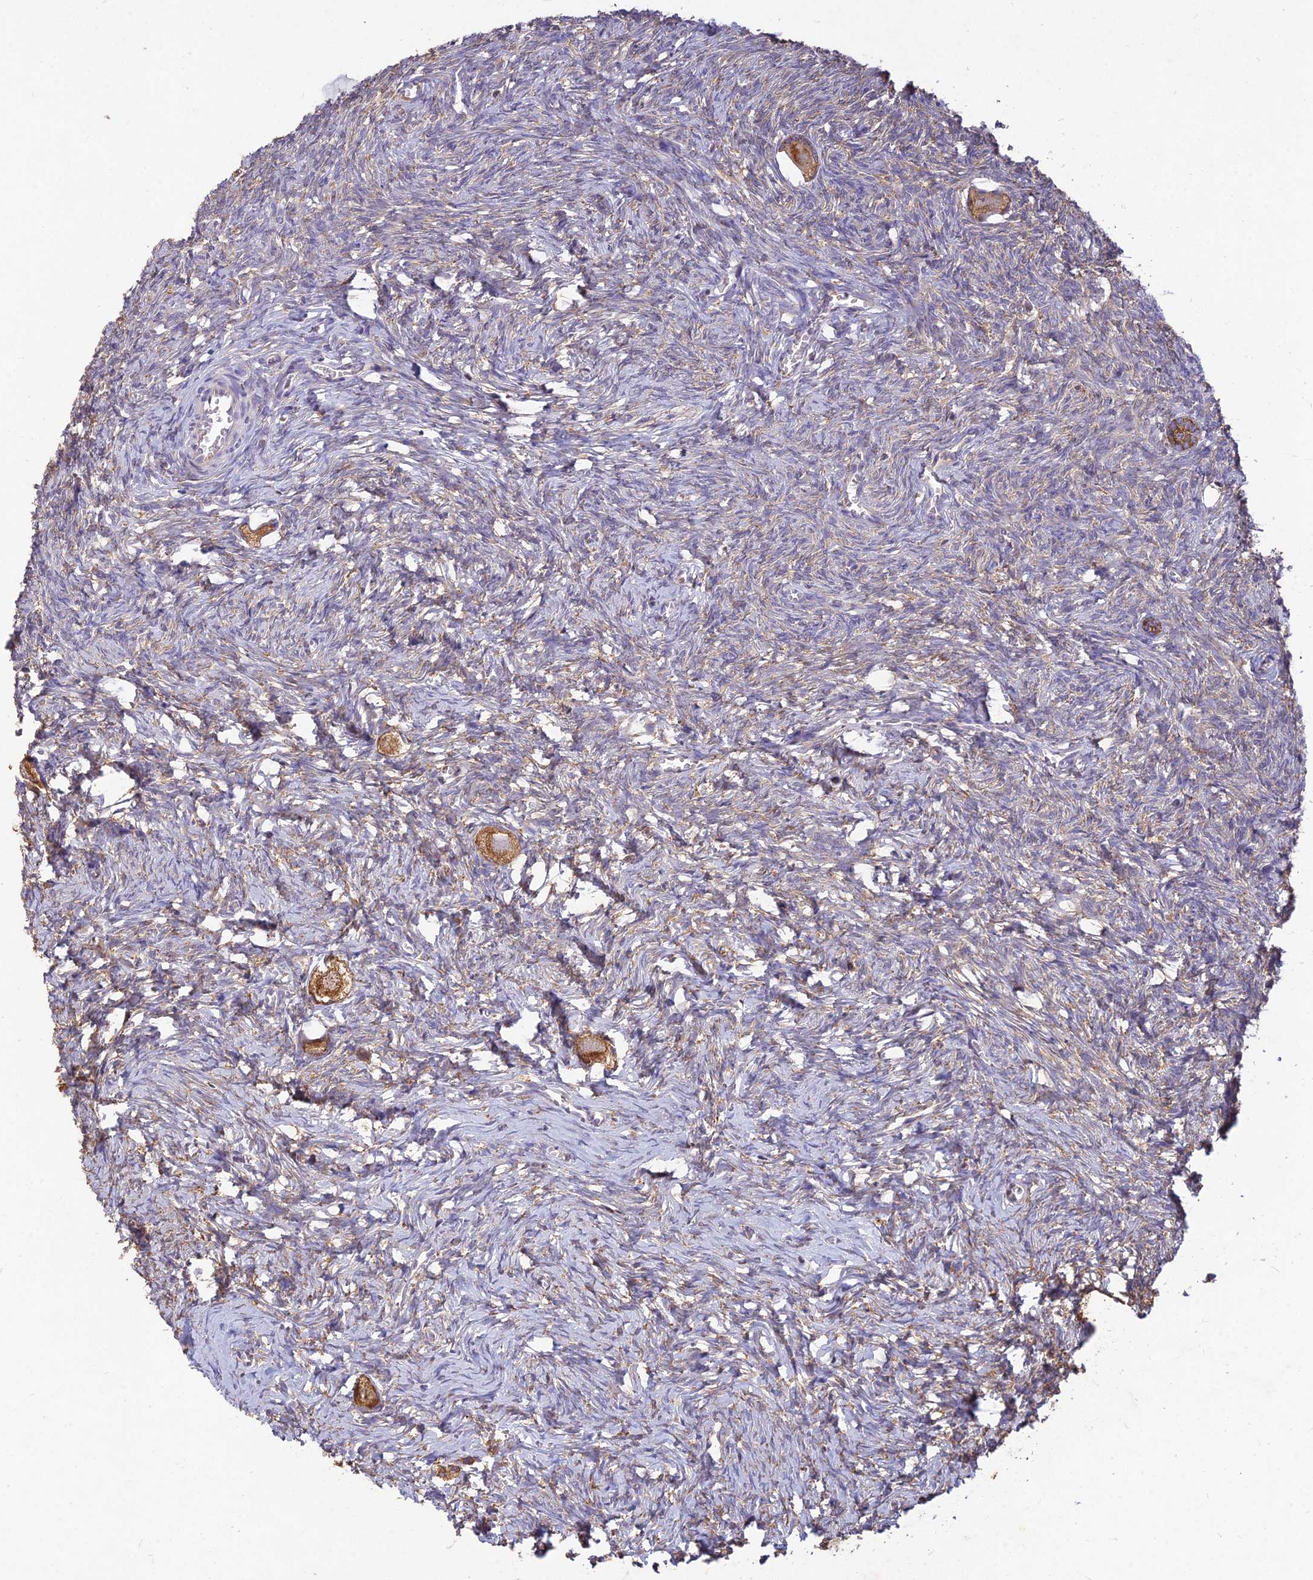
{"staining": {"intensity": "moderate", "quantity": ">75%", "location": "cytoplasmic/membranous"}, "tissue": "ovary", "cell_type": "Follicle cells", "image_type": "normal", "snomed": [{"axis": "morphology", "description": "Normal tissue, NOS"}, {"axis": "topography", "description": "Ovary"}], "caption": "Immunohistochemical staining of normal human ovary demonstrates moderate cytoplasmic/membranous protein positivity in about >75% of follicle cells.", "gene": "NXNL2", "patient": {"sex": "female", "age": 27}}